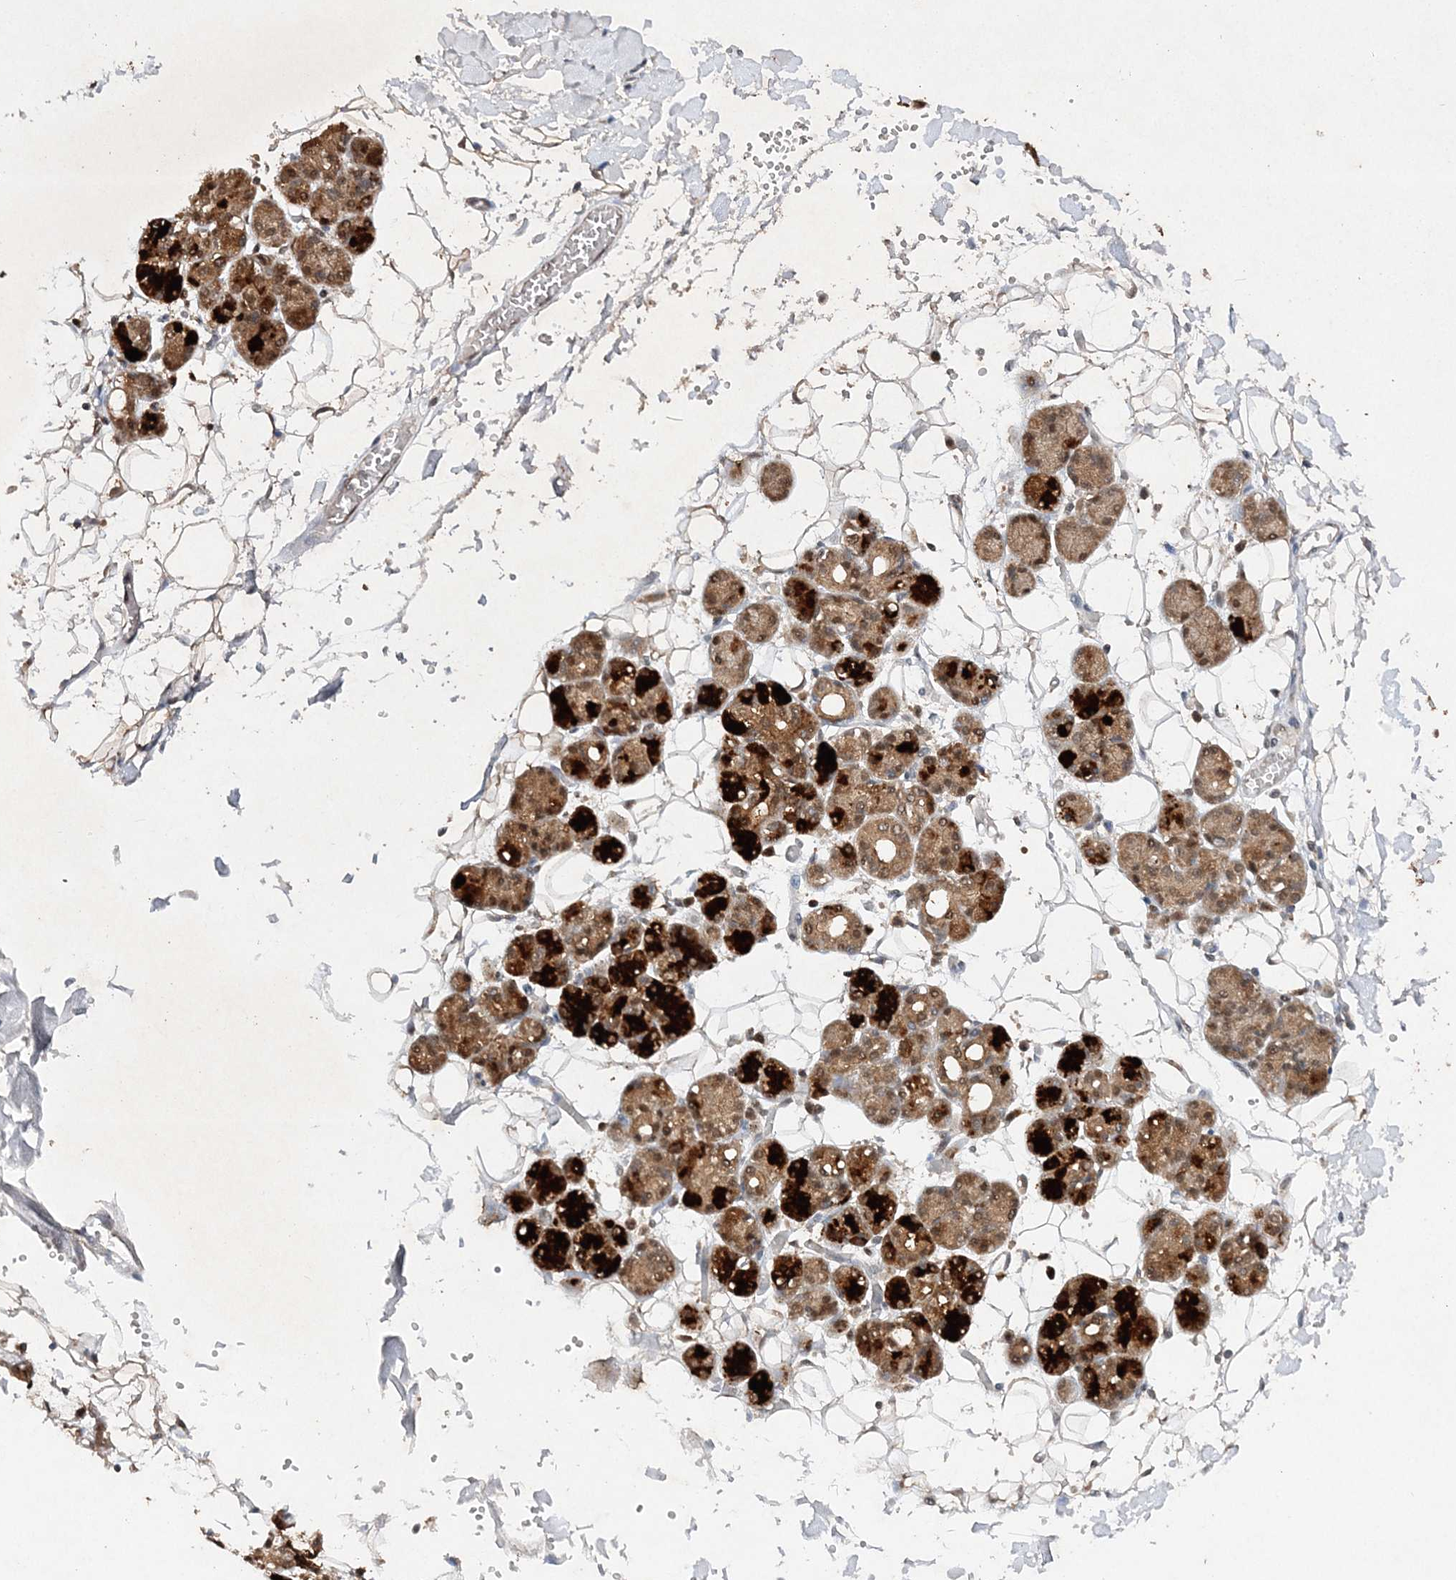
{"staining": {"intensity": "strong", "quantity": "25%-75%", "location": "cytoplasmic/membranous,nuclear"}, "tissue": "salivary gland", "cell_type": "Glandular cells", "image_type": "normal", "snomed": [{"axis": "morphology", "description": "Normal tissue, NOS"}, {"axis": "topography", "description": "Salivary gland"}], "caption": "This photomicrograph reveals IHC staining of normal human salivary gland, with high strong cytoplasmic/membranous,nuclear staining in about 25%-75% of glandular cells.", "gene": "NIF3L1", "patient": {"sex": "male", "age": 63}}